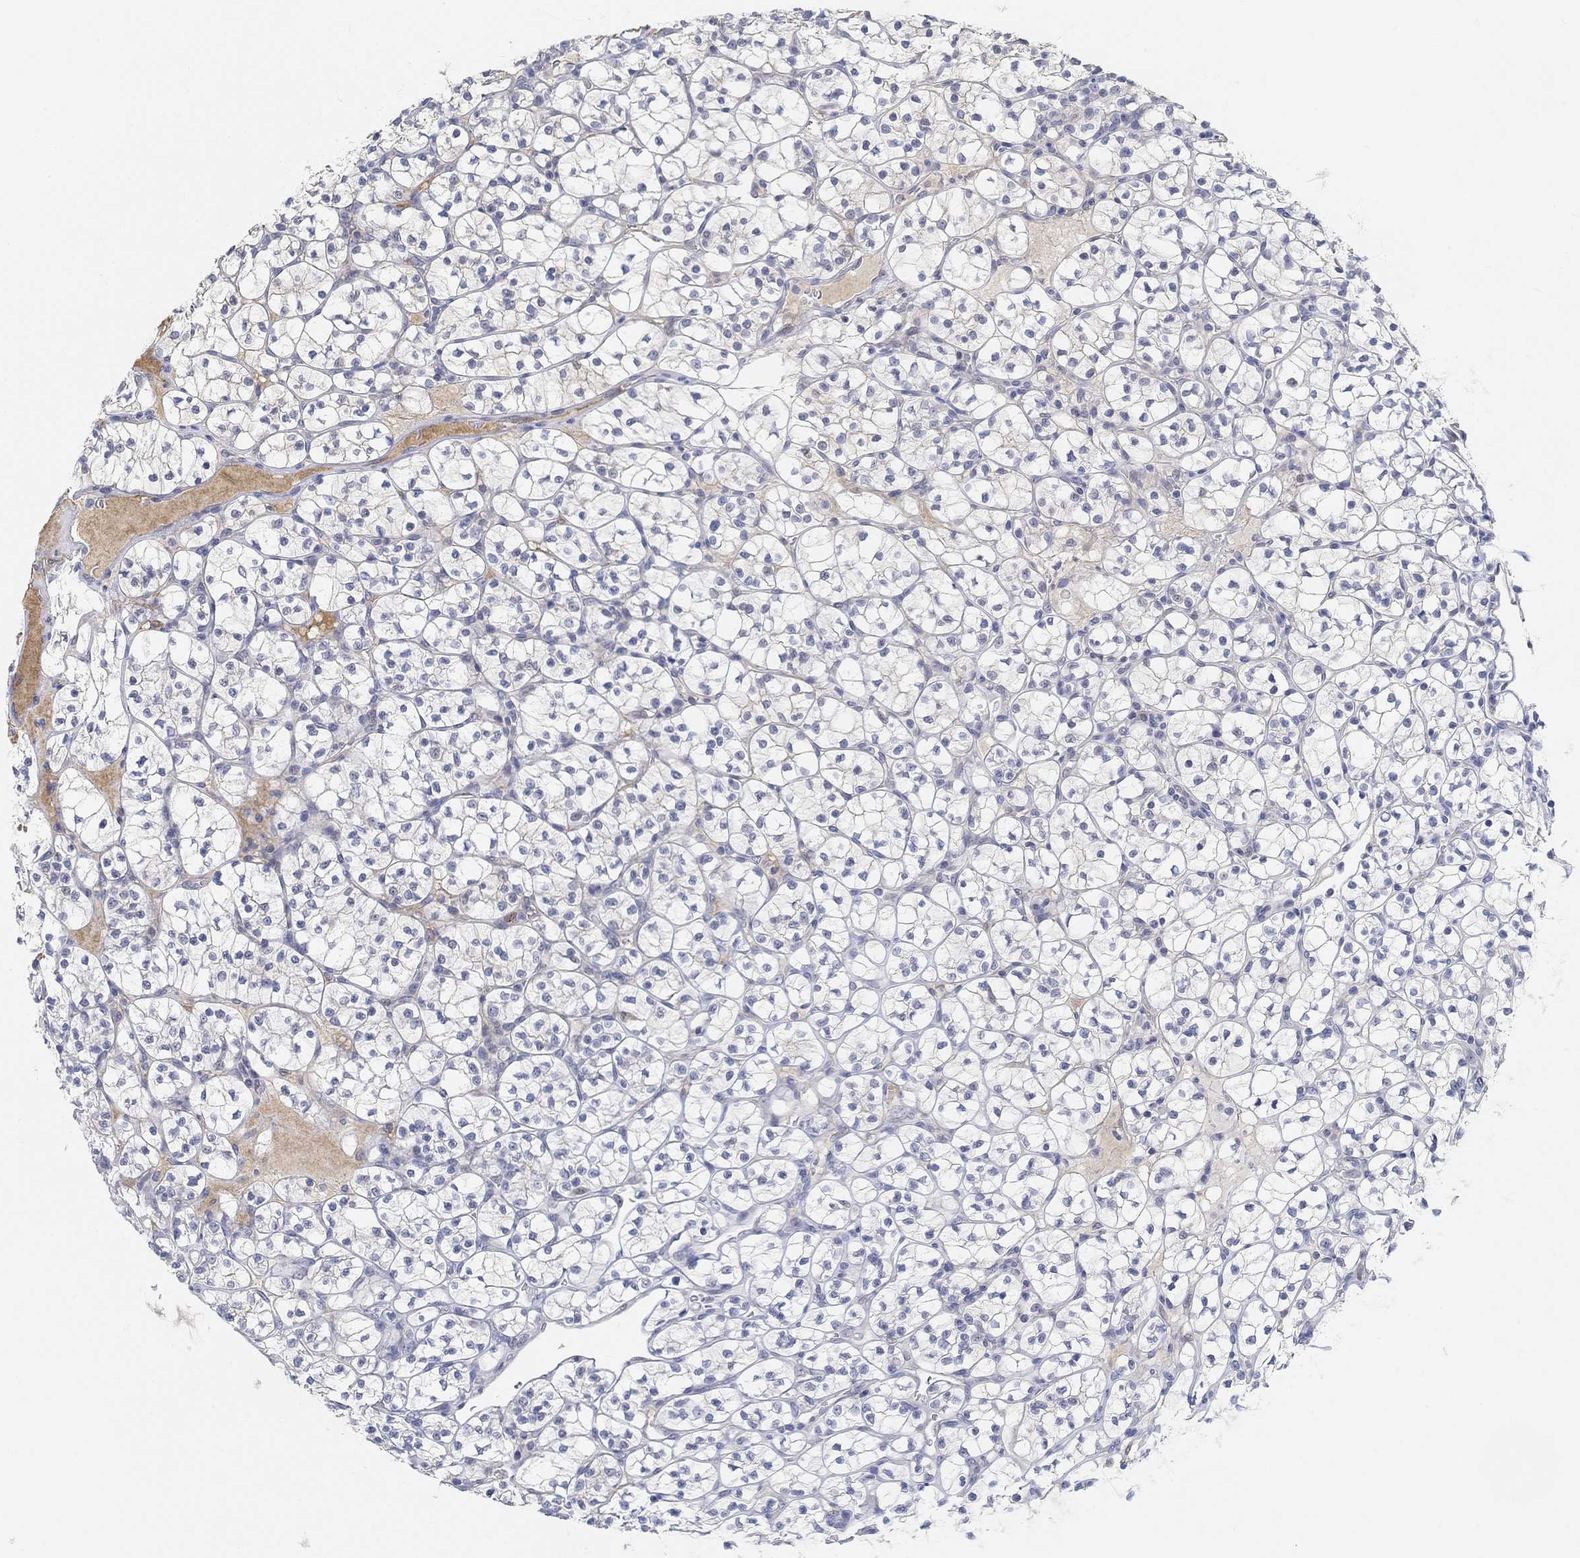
{"staining": {"intensity": "negative", "quantity": "none", "location": "none"}, "tissue": "renal cancer", "cell_type": "Tumor cells", "image_type": "cancer", "snomed": [{"axis": "morphology", "description": "Adenocarcinoma, NOS"}, {"axis": "topography", "description": "Kidney"}], "caption": "Immunohistochemistry (IHC) micrograph of neoplastic tissue: human renal cancer (adenocarcinoma) stained with DAB (3,3'-diaminobenzidine) demonstrates no significant protein staining in tumor cells.", "gene": "SNTG2", "patient": {"sex": "female", "age": 89}}